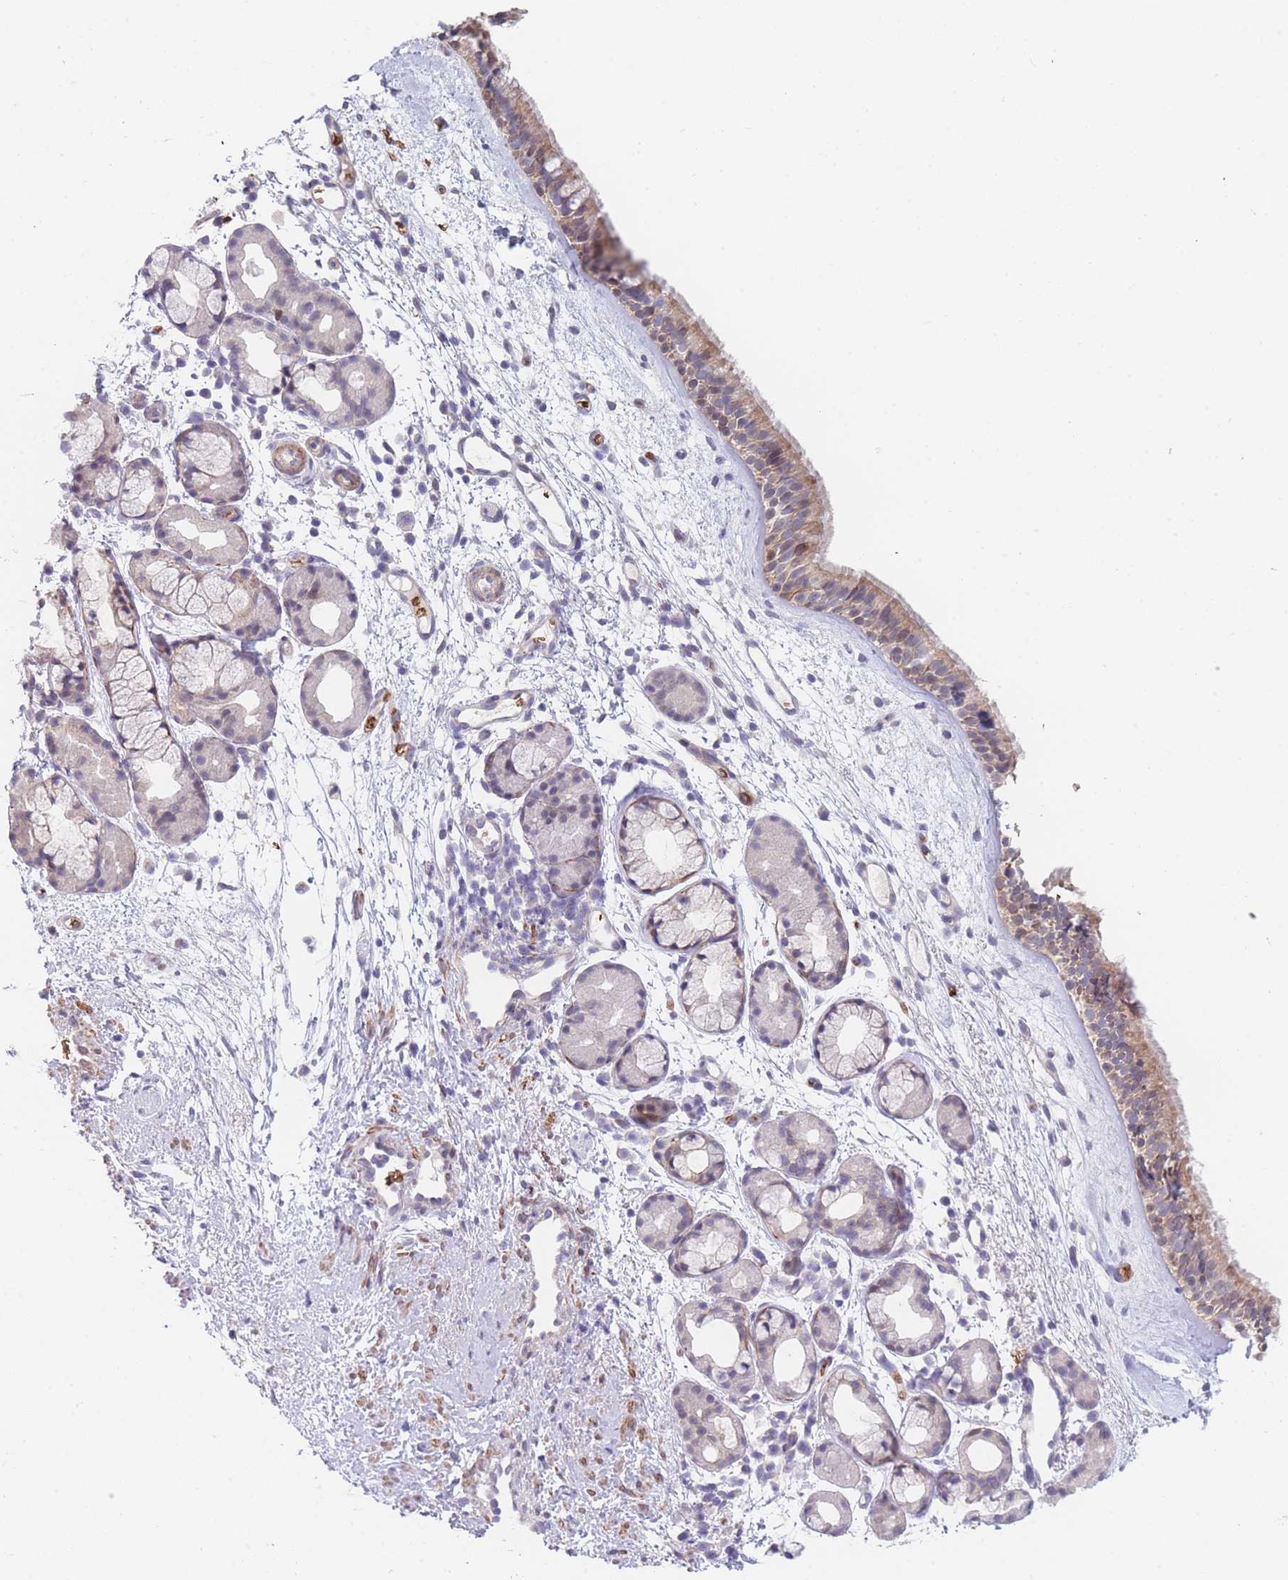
{"staining": {"intensity": "weak", "quantity": "25%-75%", "location": "cytoplasmic/membranous"}, "tissue": "nasopharynx", "cell_type": "Respiratory epithelial cells", "image_type": "normal", "snomed": [{"axis": "morphology", "description": "Normal tissue, NOS"}, {"axis": "topography", "description": "Nasopharynx"}], "caption": "This is a micrograph of immunohistochemistry (IHC) staining of unremarkable nasopharynx, which shows weak staining in the cytoplasmic/membranous of respiratory epithelial cells.", "gene": "SMPD4", "patient": {"sex": "female", "age": 81}}